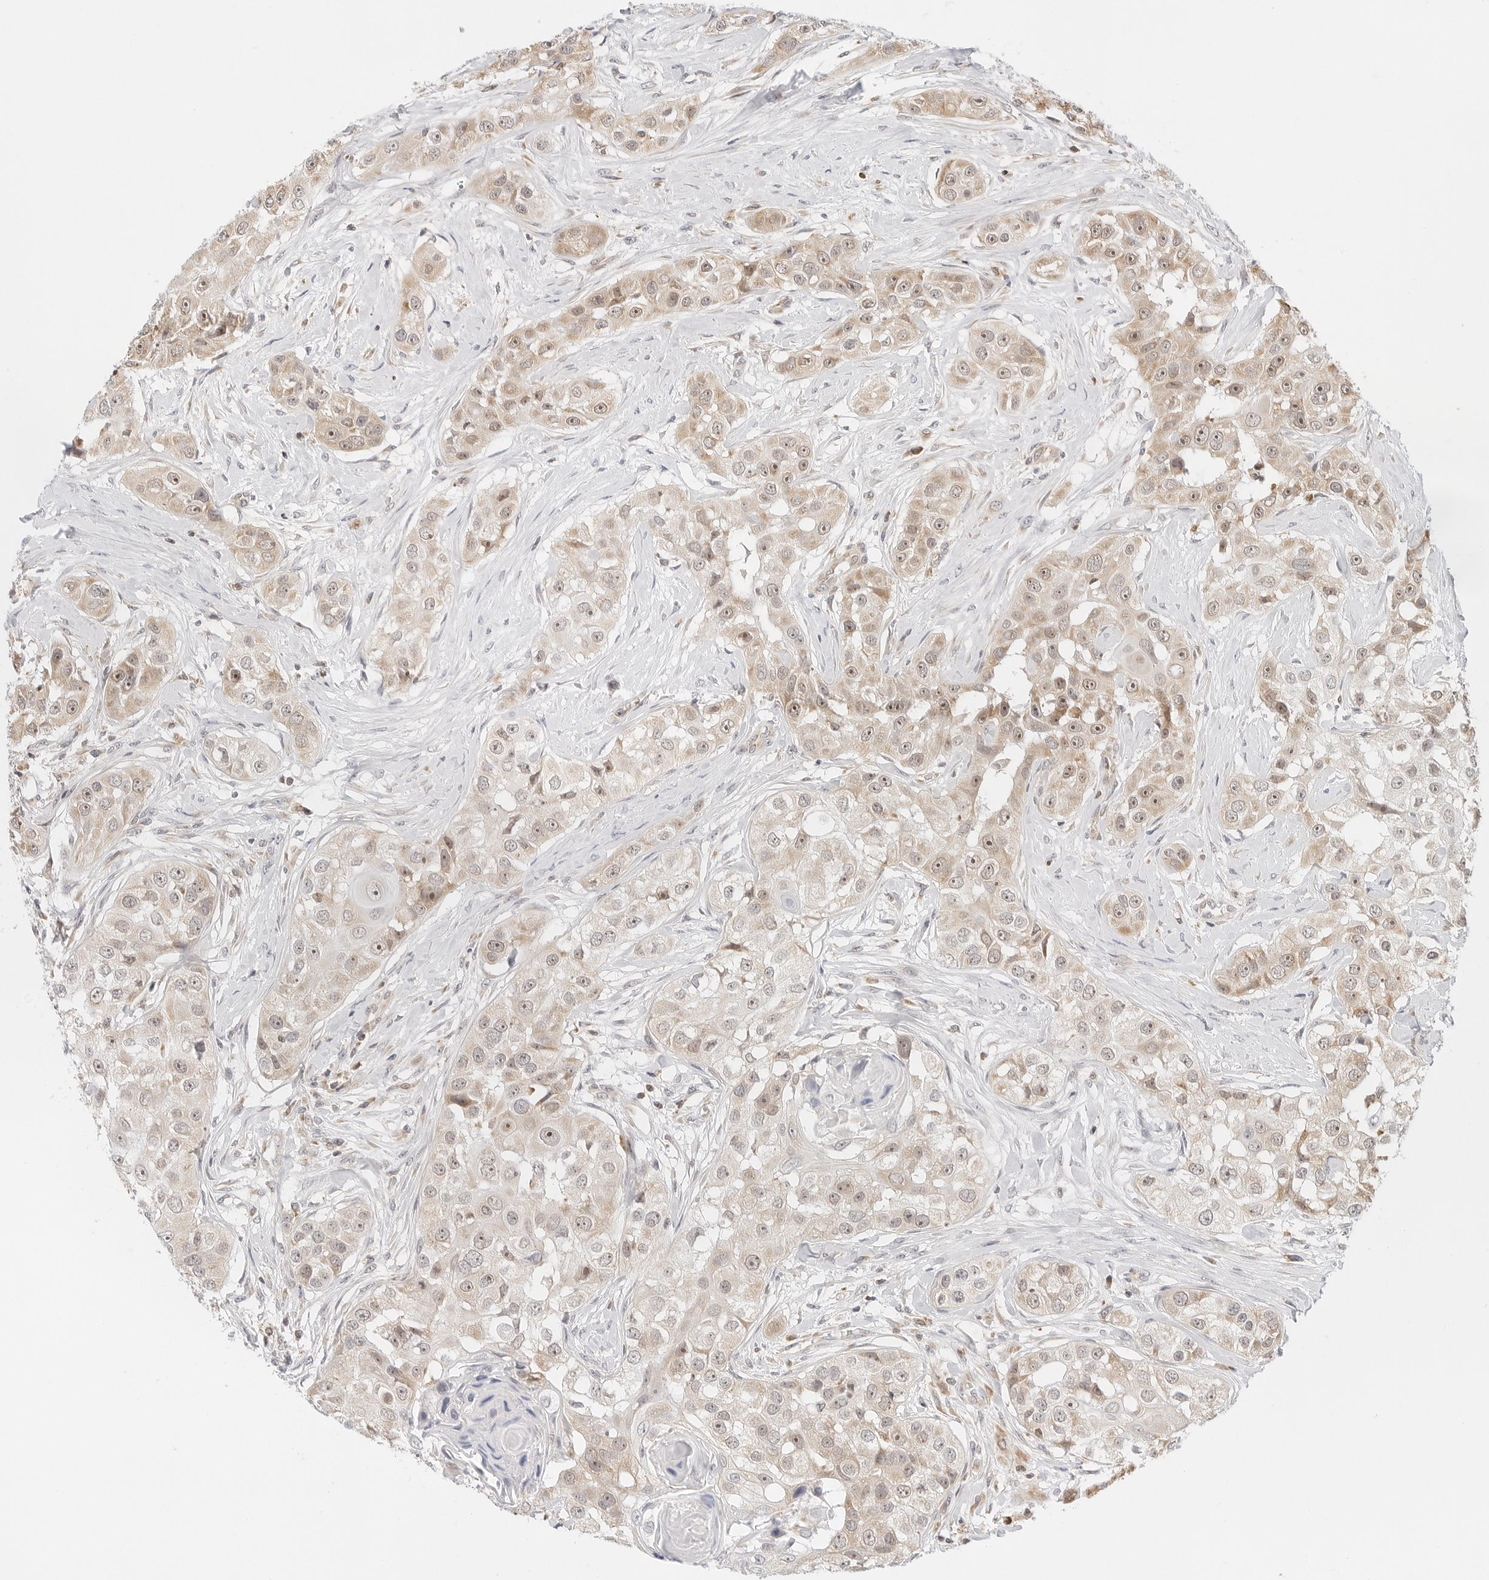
{"staining": {"intensity": "moderate", "quantity": ">75%", "location": "cytoplasmic/membranous,nuclear"}, "tissue": "head and neck cancer", "cell_type": "Tumor cells", "image_type": "cancer", "snomed": [{"axis": "morphology", "description": "Normal tissue, NOS"}, {"axis": "morphology", "description": "Squamous cell carcinoma, NOS"}, {"axis": "topography", "description": "Skeletal muscle"}, {"axis": "topography", "description": "Head-Neck"}], "caption": "Human head and neck squamous cell carcinoma stained with a brown dye displays moderate cytoplasmic/membranous and nuclear positive positivity in about >75% of tumor cells.", "gene": "GORAB", "patient": {"sex": "male", "age": 51}}